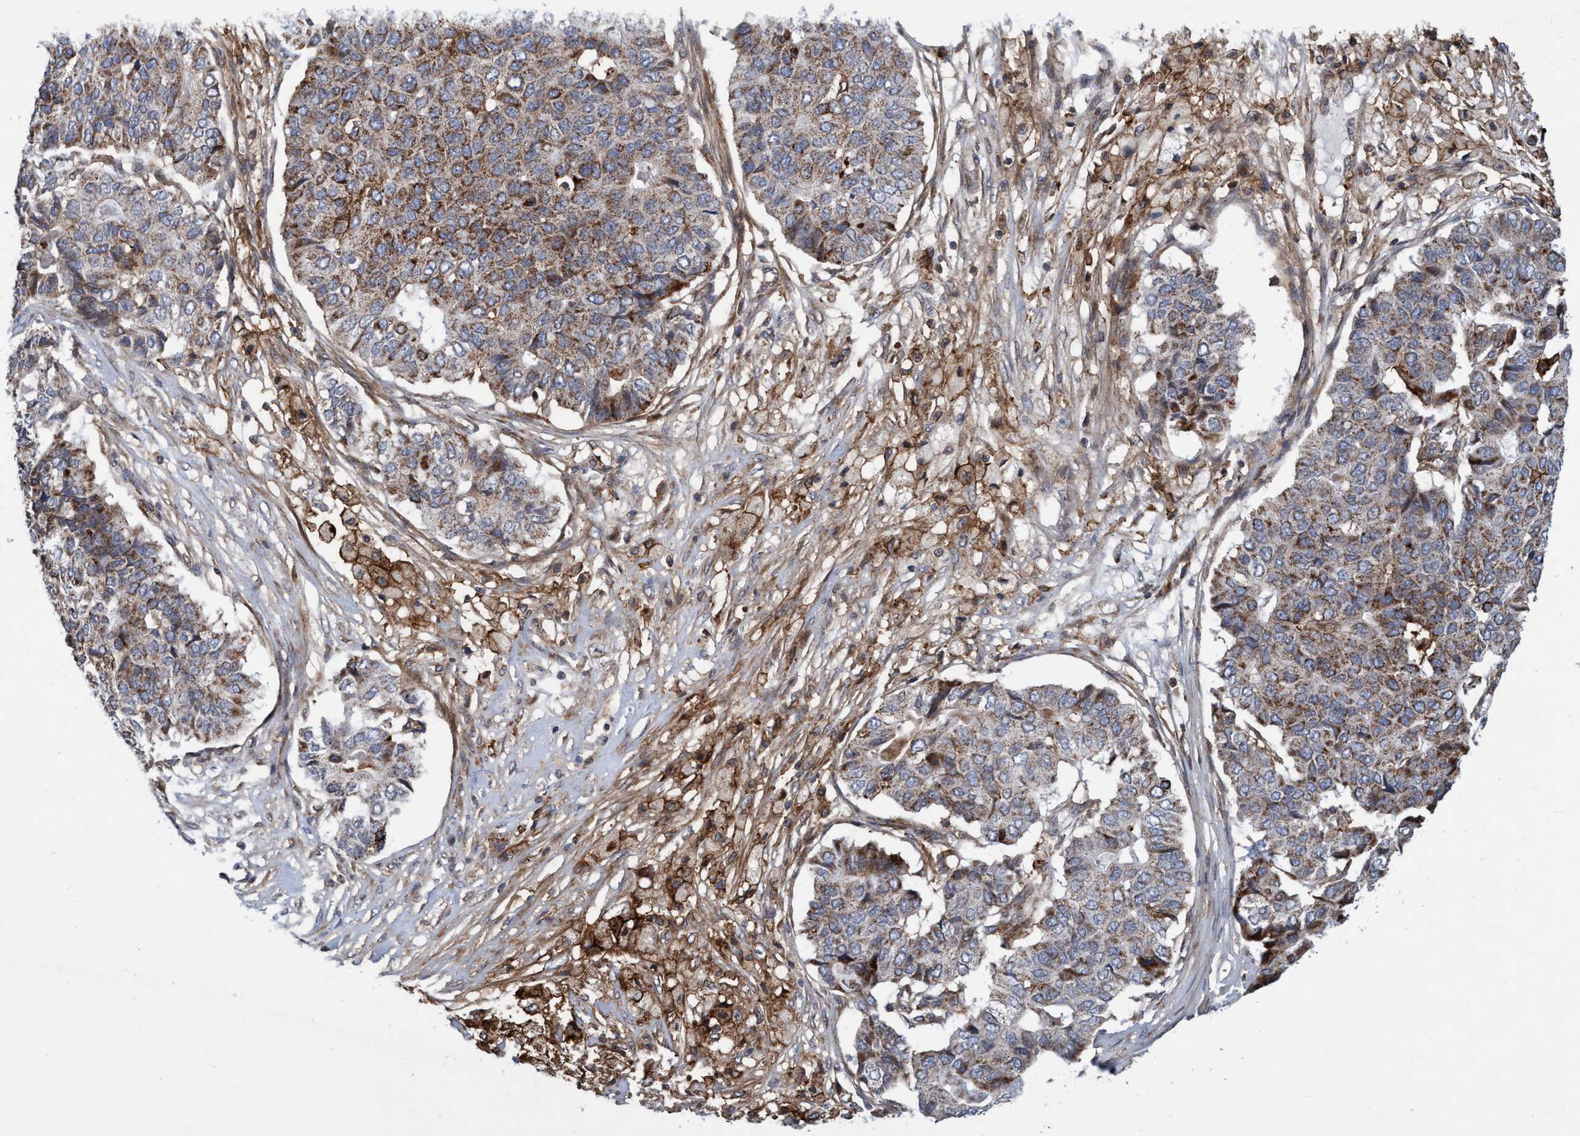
{"staining": {"intensity": "moderate", "quantity": ">75%", "location": "cytoplasmic/membranous"}, "tissue": "pancreatic cancer", "cell_type": "Tumor cells", "image_type": "cancer", "snomed": [{"axis": "morphology", "description": "Adenocarcinoma, NOS"}, {"axis": "topography", "description": "Pancreas"}], "caption": "A brown stain highlights moderate cytoplasmic/membranous positivity of a protein in human pancreatic cancer (adenocarcinoma) tumor cells.", "gene": "SLC16A3", "patient": {"sex": "male", "age": 50}}